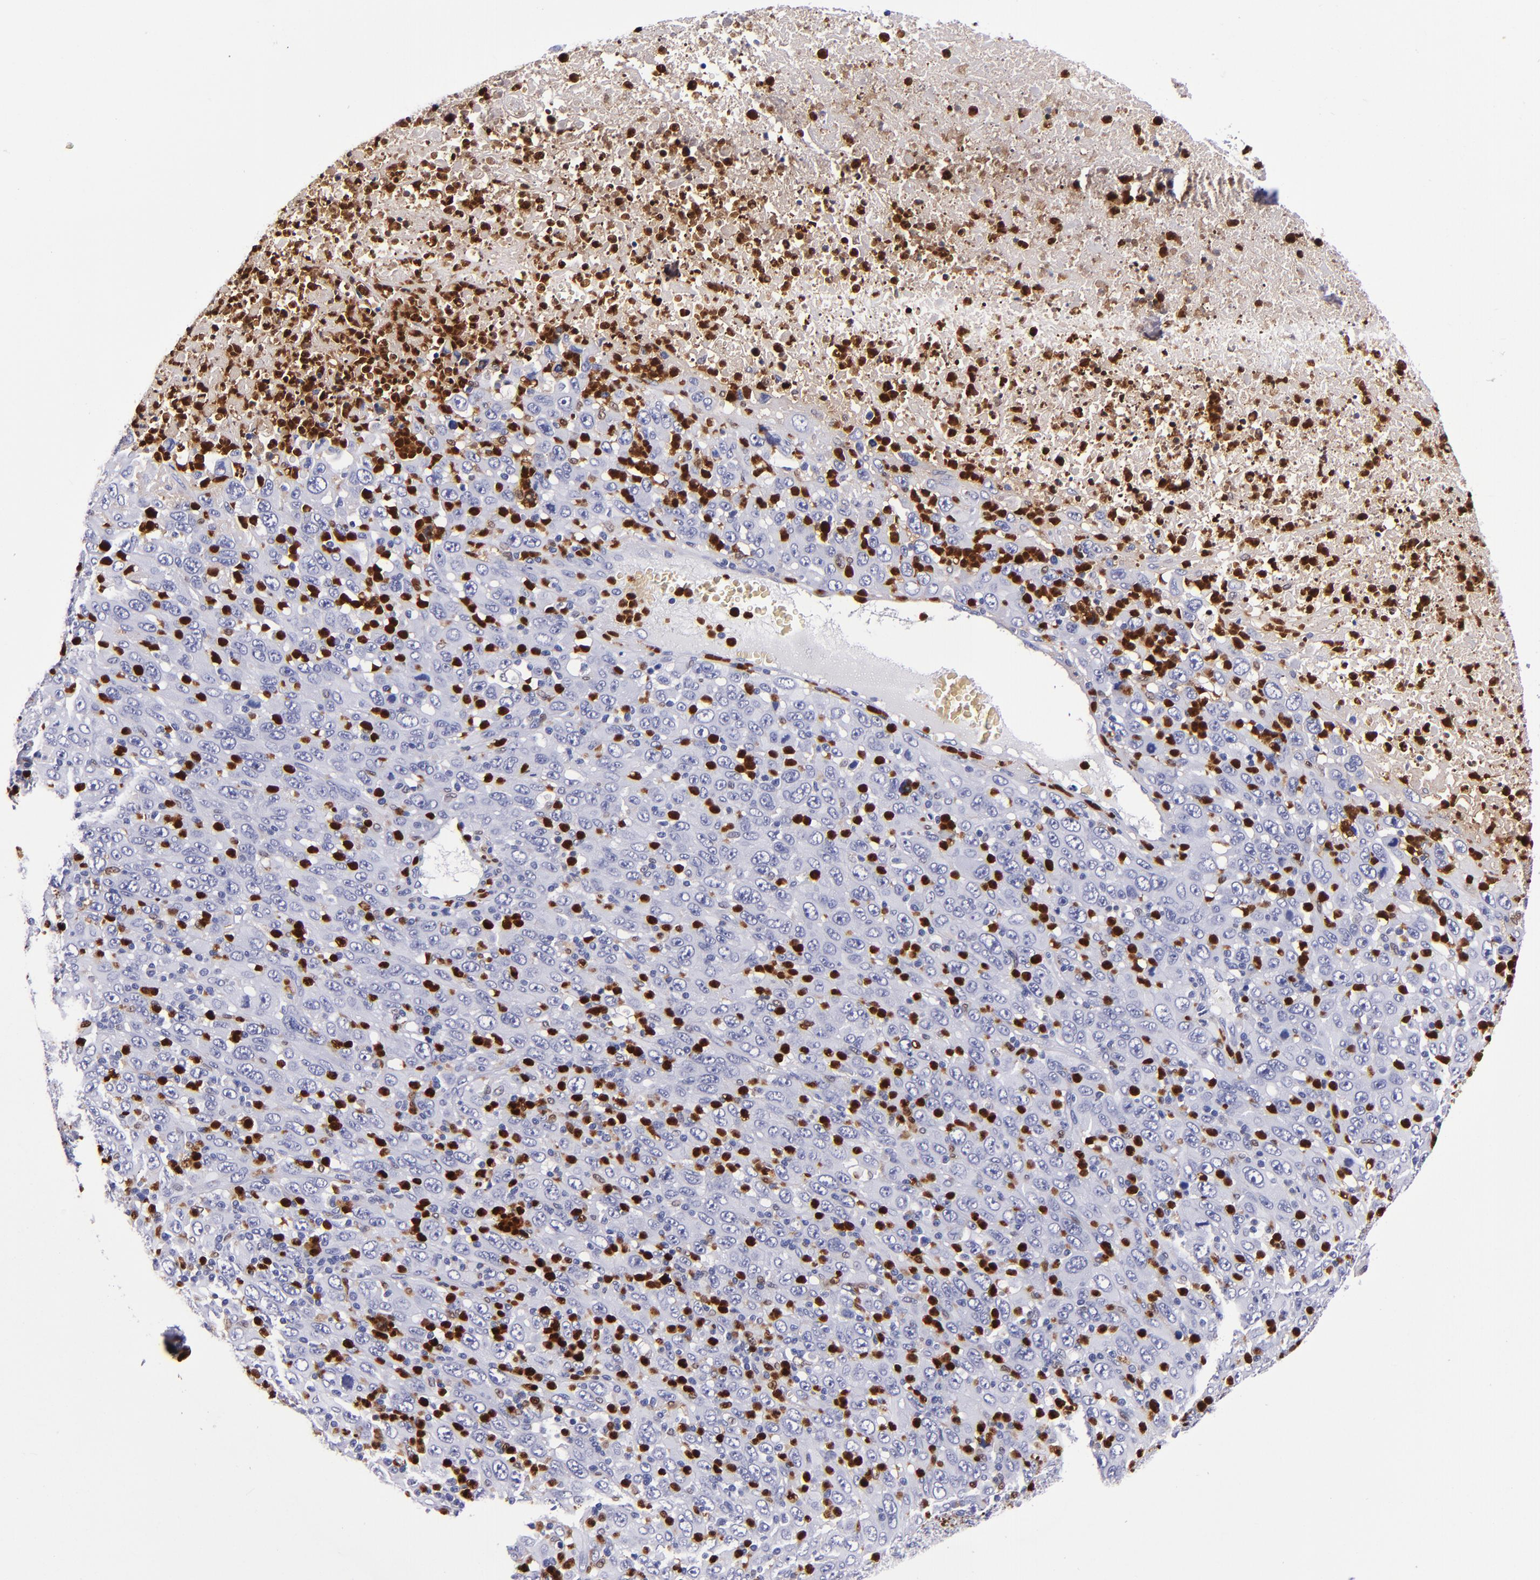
{"staining": {"intensity": "negative", "quantity": "none", "location": "none"}, "tissue": "melanoma", "cell_type": "Tumor cells", "image_type": "cancer", "snomed": [{"axis": "morphology", "description": "Malignant melanoma, Metastatic site"}, {"axis": "topography", "description": "Skin"}], "caption": "An image of human malignant melanoma (metastatic site) is negative for staining in tumor cells.", "gene": "S100A8", "patient": {"sex": "female", "age": 56}}